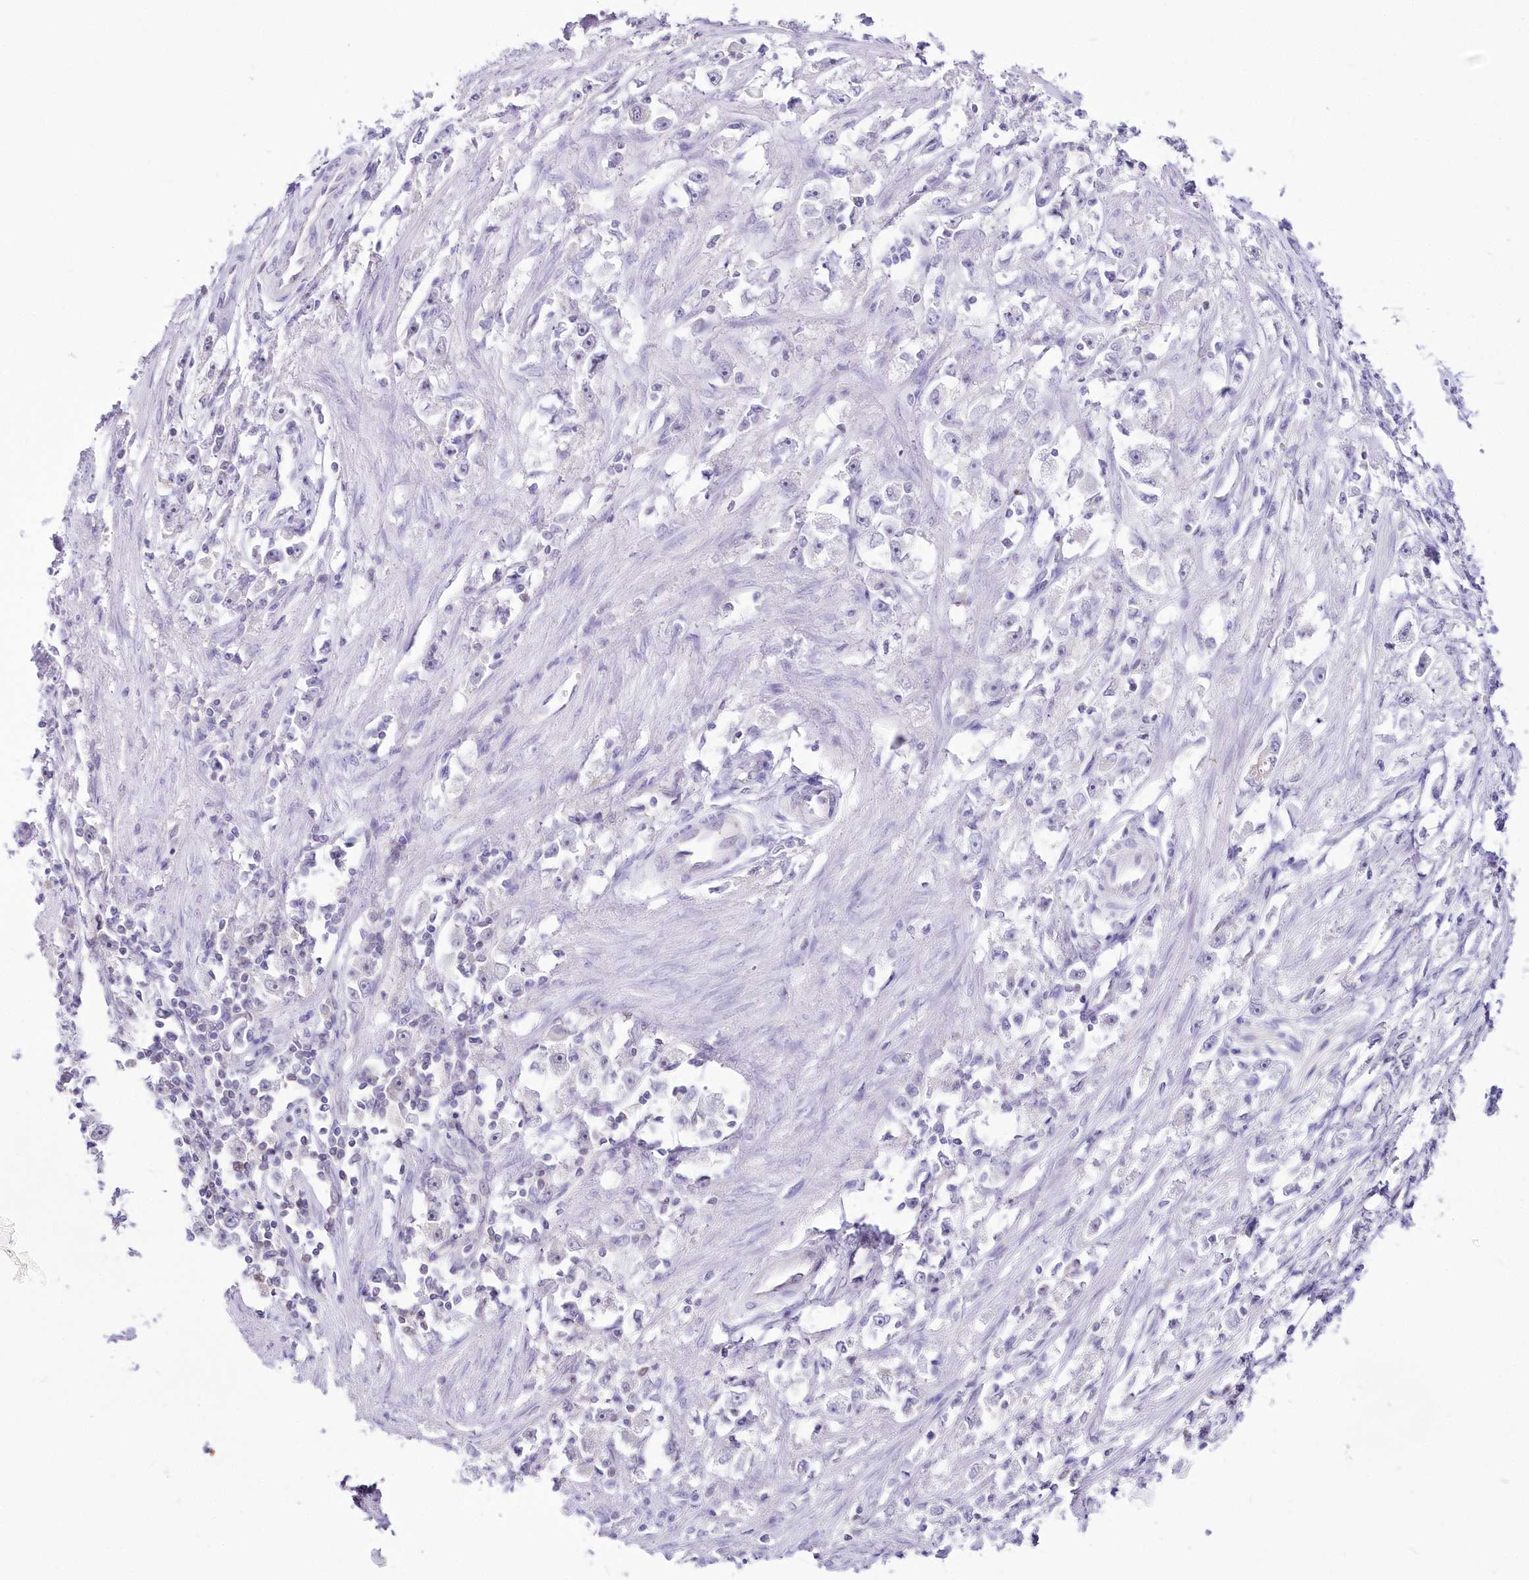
{"staining": {"intensity": "negative", "quantity": "none", "location": "none"}, "tissue": "stomach cancer", "cell_type": "Tumor cells", "image_type": "cancer", "snomed": [{"axis": "morphology", "description": "Adenocarcinoma, NOS"}, {"axis": "topography", "description": "Stomach"}], "caption": "Image shows no significant protein positivity in tumor cells of stomach cancer (adenocarcinoma). The staining was performed using DAB (3,3'-diaminobenzidine) to visualize the protein expression in brown, while the nuclei were stained in blue with hematoxylin (Magnification: 20x).", "gene": "UBA6", "patient": {"sex": "female", "age": 59}}